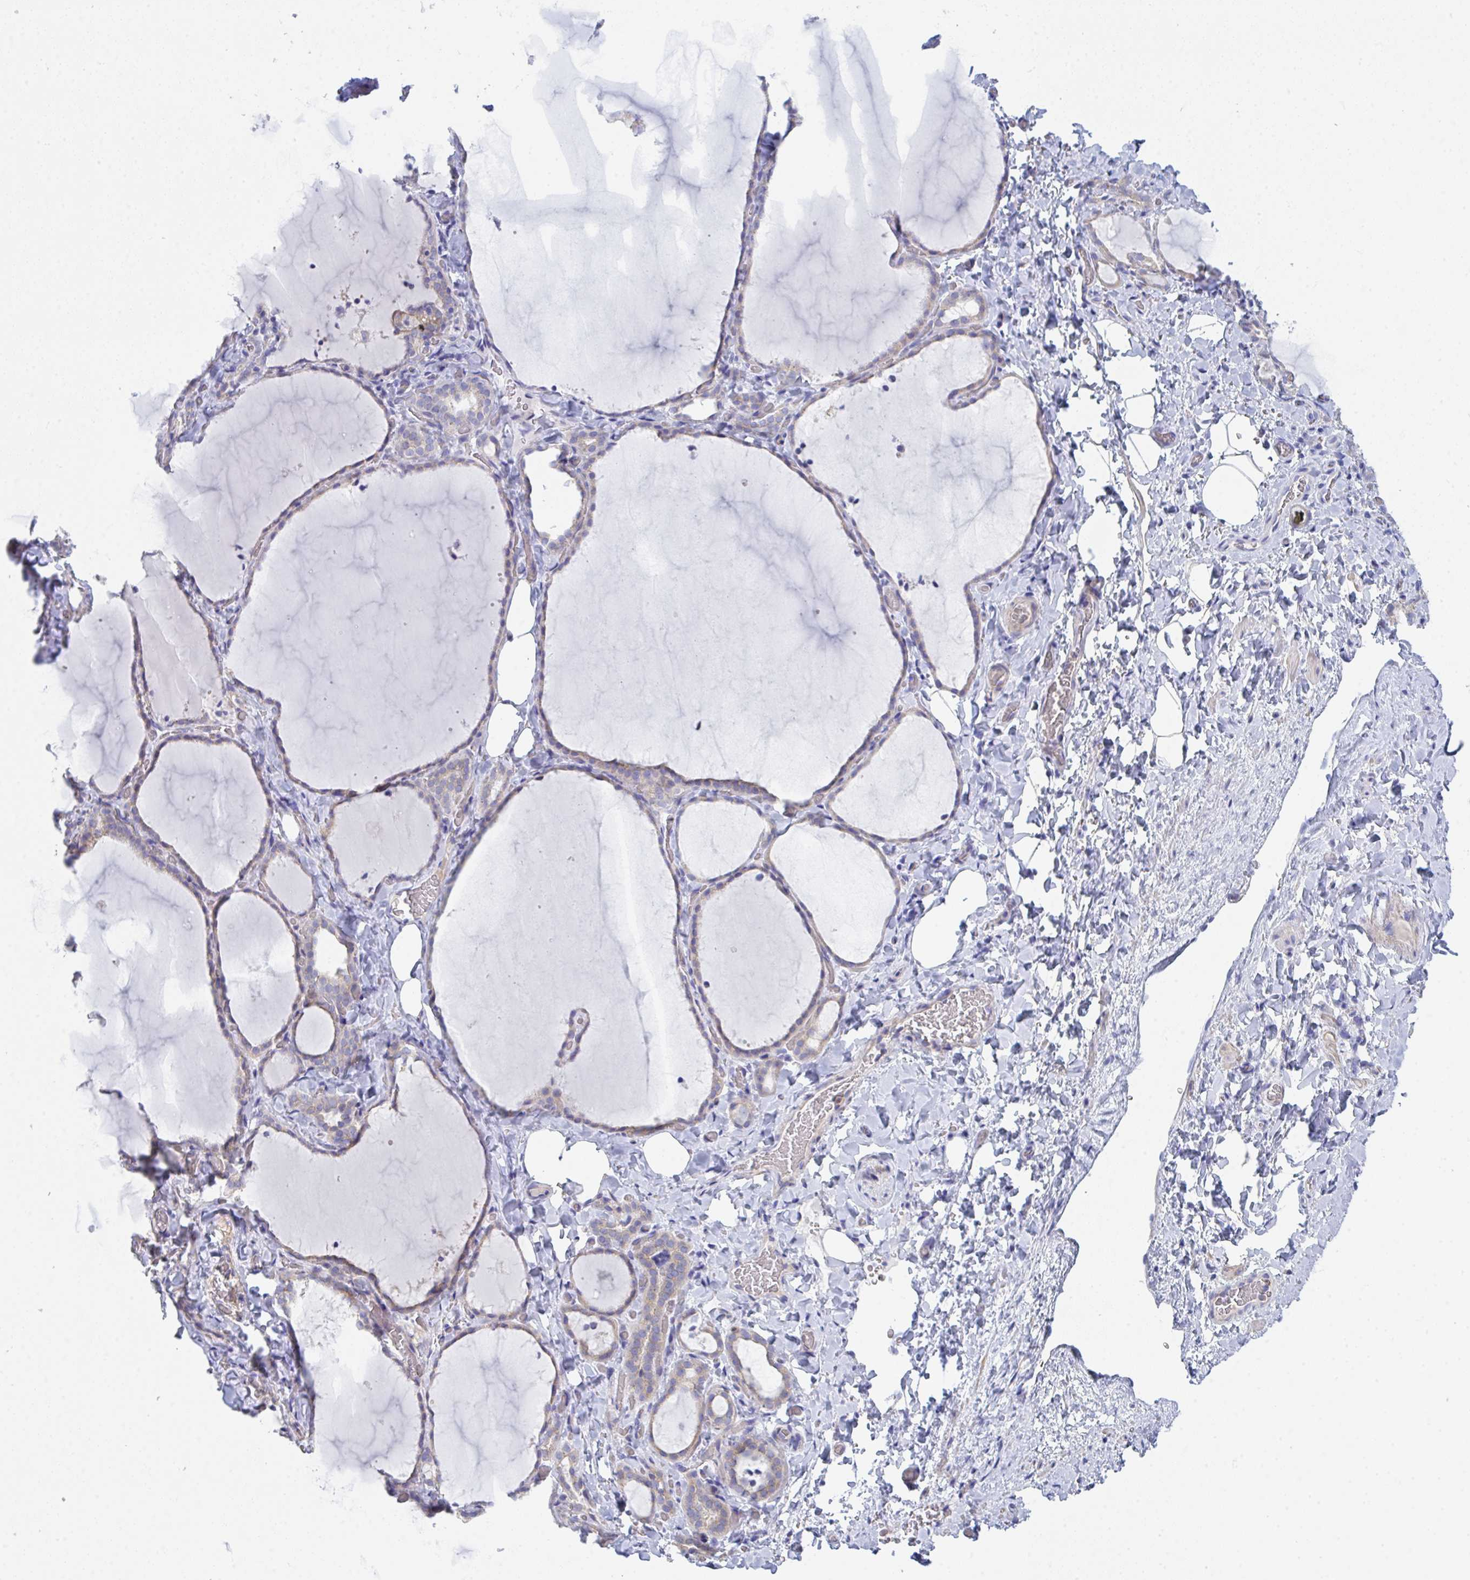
{"staining": {"intensity": "weak", "quantity": "25%-75%", "location": "cytoplasmic/membranous"}, "tissue": "thyroid gland", "cell_type": "Glandular cells", "image_type": "normal", "snomed": [{"axis": "morphology", "description": "Normal tissue, NOS"}, {"axis": "topography", "description": "Thyroid gland"}], "caption": "Immunohistochemical staining of unremarkable thyroid gland shows low levels of weak cytoplasmic/membranous staining in about 25%-75% of glandular cells.", "gene": "CEP170B", "patient": {"sex": "female", "age": 22}}